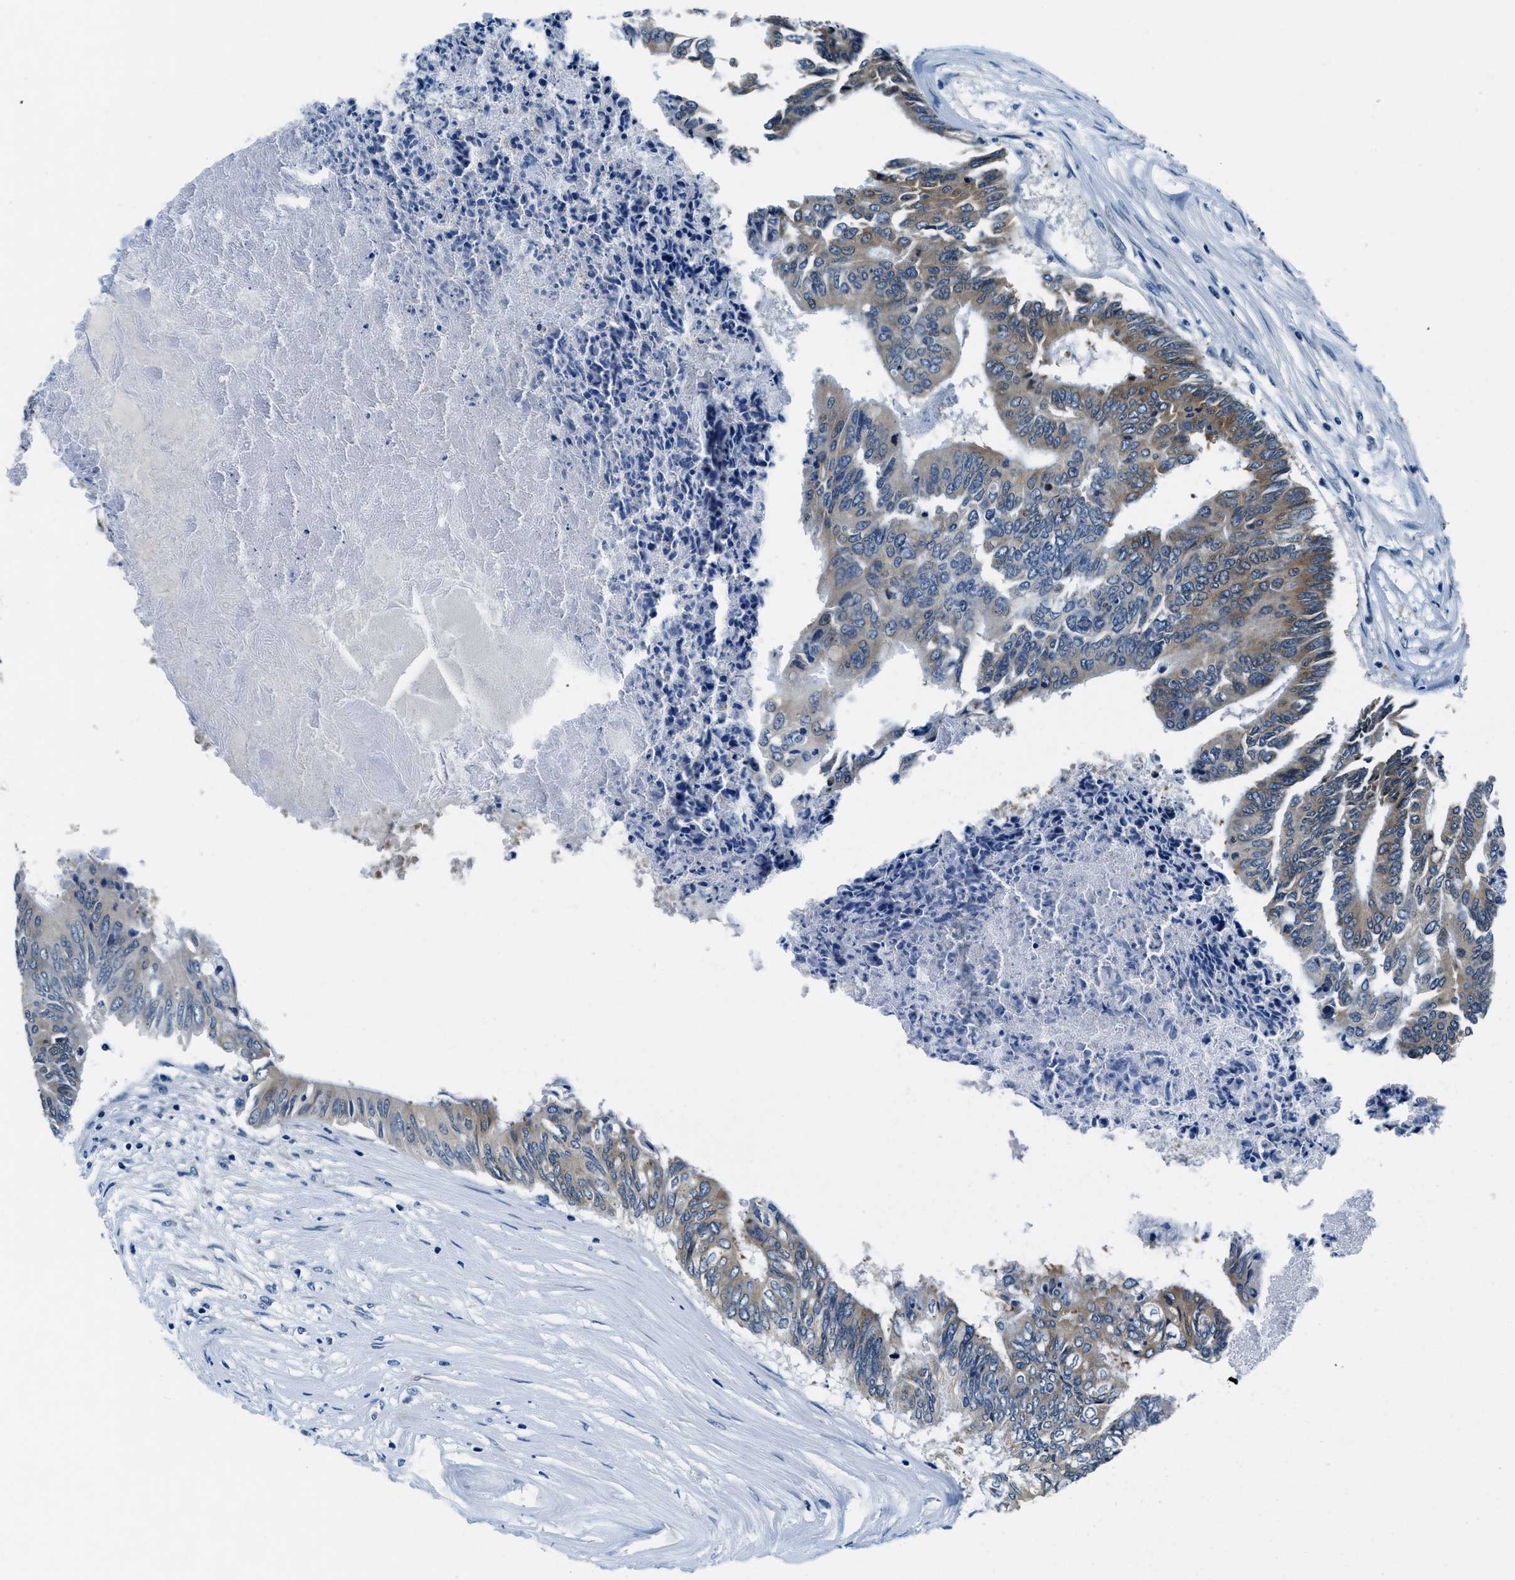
{"staining": {"intensity": "weak", "quantity": ">75%", "location": "cytoplasmic/membranous"}, "tissue": "colorectal cancer", "cell_type": "Tumor cells", "image_type": "cancer", "snomed": [{"axis": "morphology", "description": "Adenocarcinoma, NOS"}, {"axis": "topography", "description": "Rectum"}], "caption": "Human colorectal adenocarcinoma stained with a protein marker reveals weak staining in tumor cells.", "gene": "UBAC2", "patient": {"sex": "male", "age": 63}}